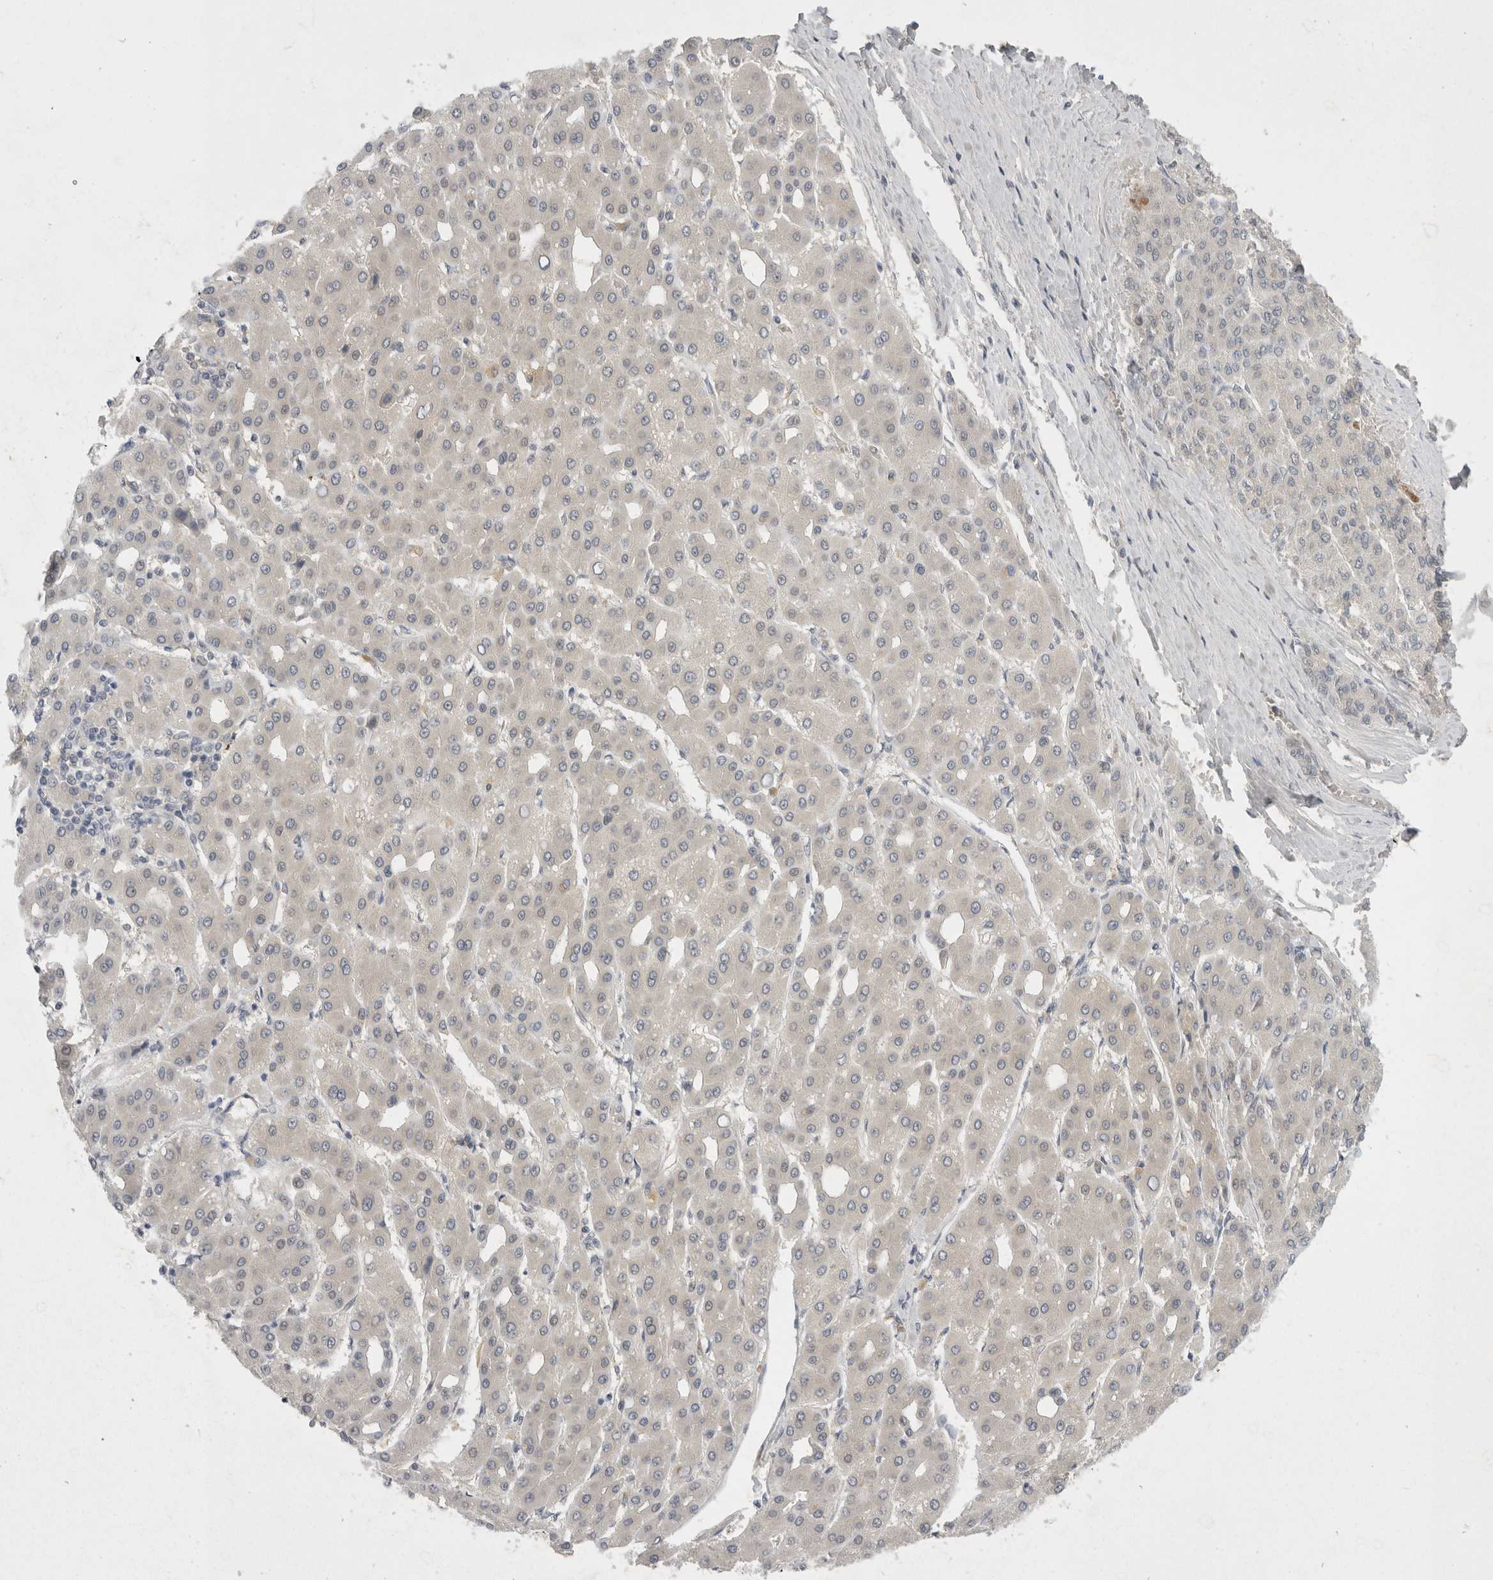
{"staining": {"intensity": "negative", "quantity": "none", "location": "none"}, "tissue": "liver cancer", "cell_type": "Tumor cells", "image_type": "cancer", "snomed": [{"axis": "morphology", "description": "Carcinoma, Hepatocellular, NOS"}, {"axis": "topography", "description": "Liver"}], "caption": "DAB (3,3'-diaminobenzidine) immunohistochemical staining of human liver cancer exhibits no significant expression in tumor cells.", "gene": "TOM1L2", "patient": {"sex": "male", "age": 65}}